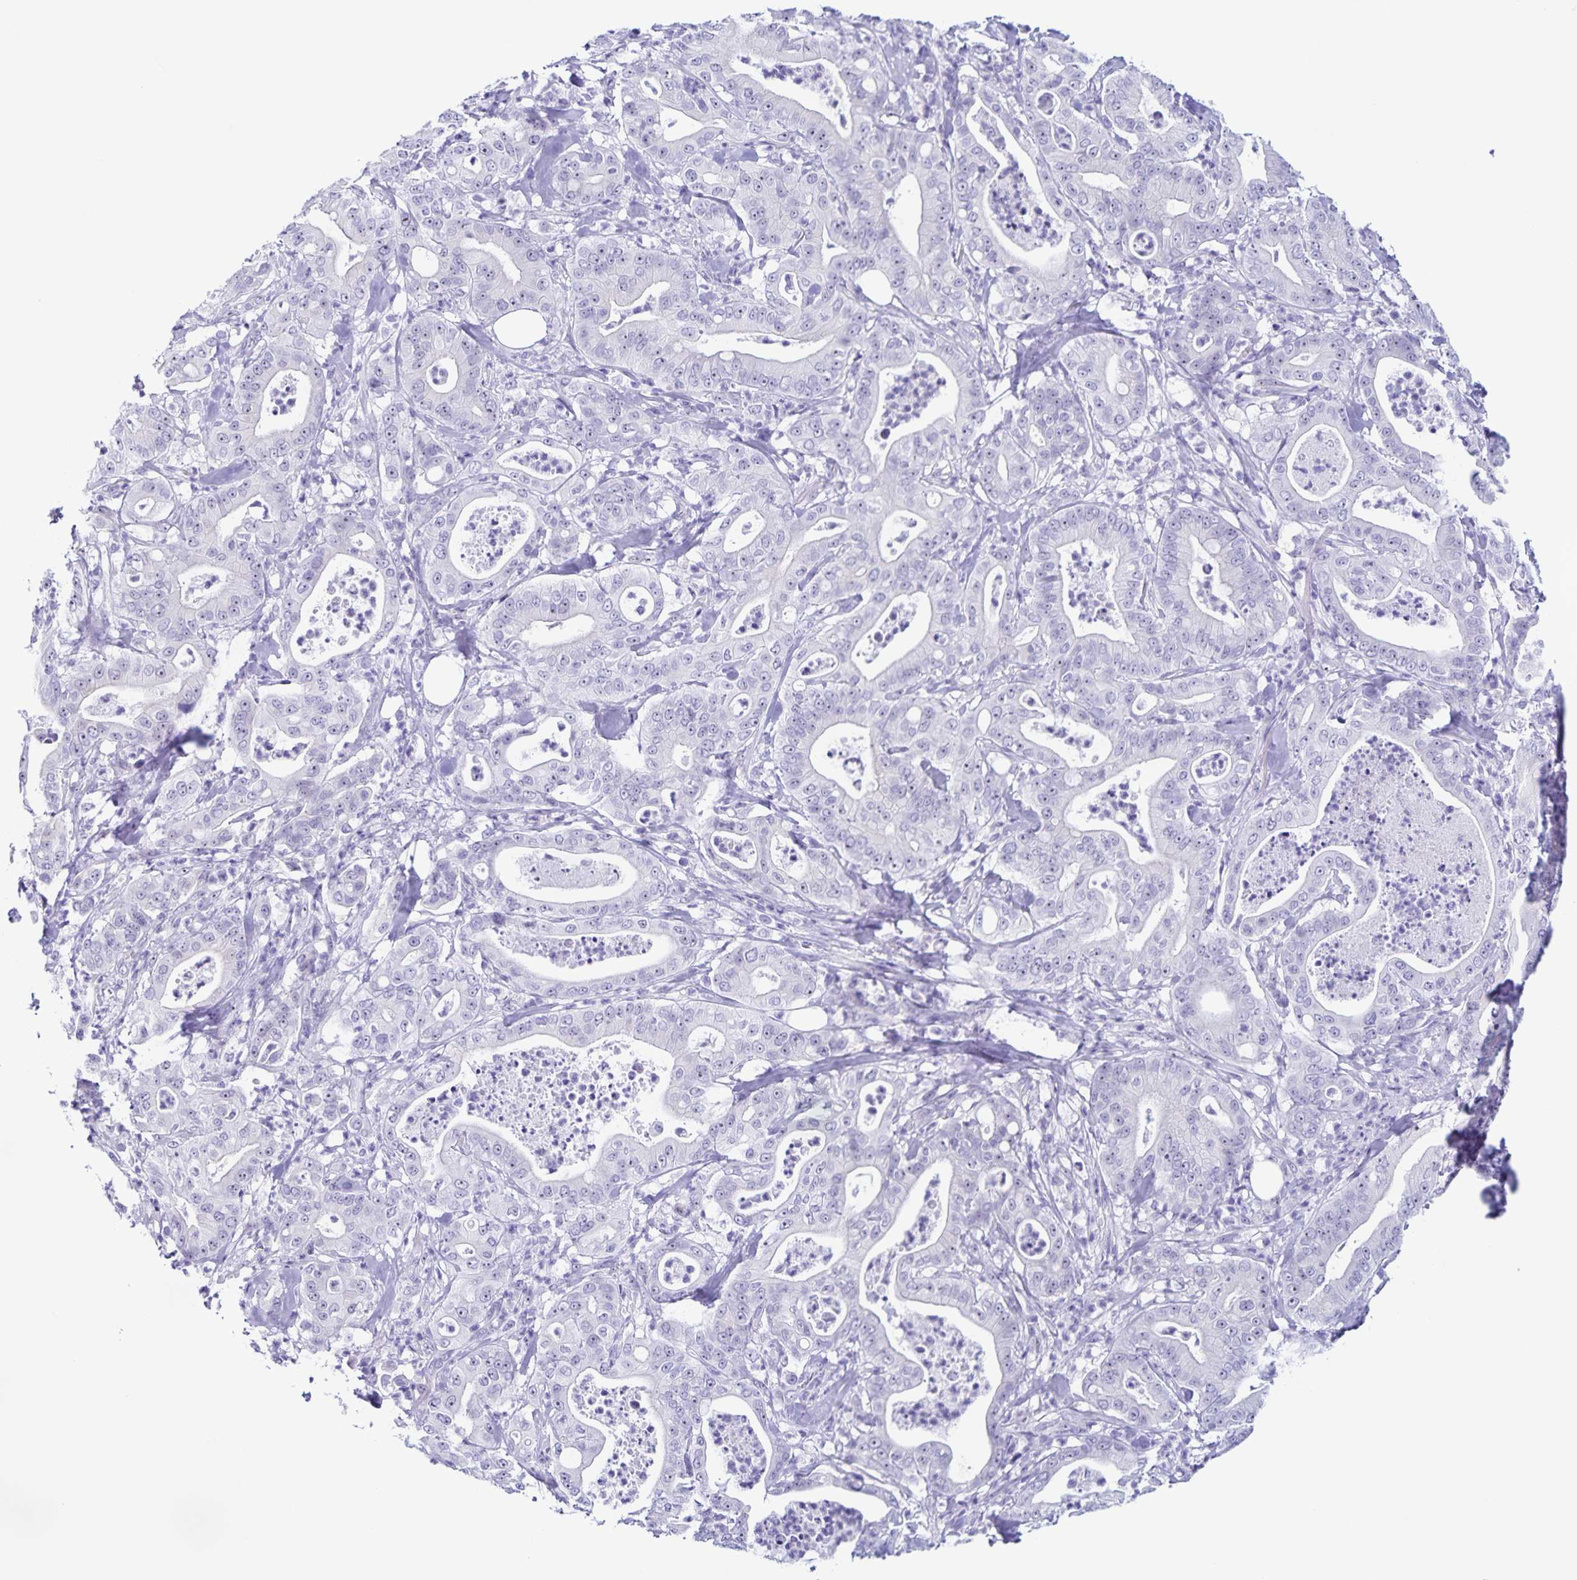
{"staining": {"intensity": "negative", "quantity": "none", "location": "none"}, "tissue": "pancreatic cancer", "cell_type": "Tumor cells", "image_type": "cancer", "snomed": [{"axis": "morphology", "description": "Adenocarcinoma, NOS"}, {"axis": "topography", "description": "Pancreas"}], "caption": "Tumor cells are negative for brown protein staining in pancreatic adenocarcinoma.", "gene": "FAM170A", "patient": {"sex": "male", "age": 71}}